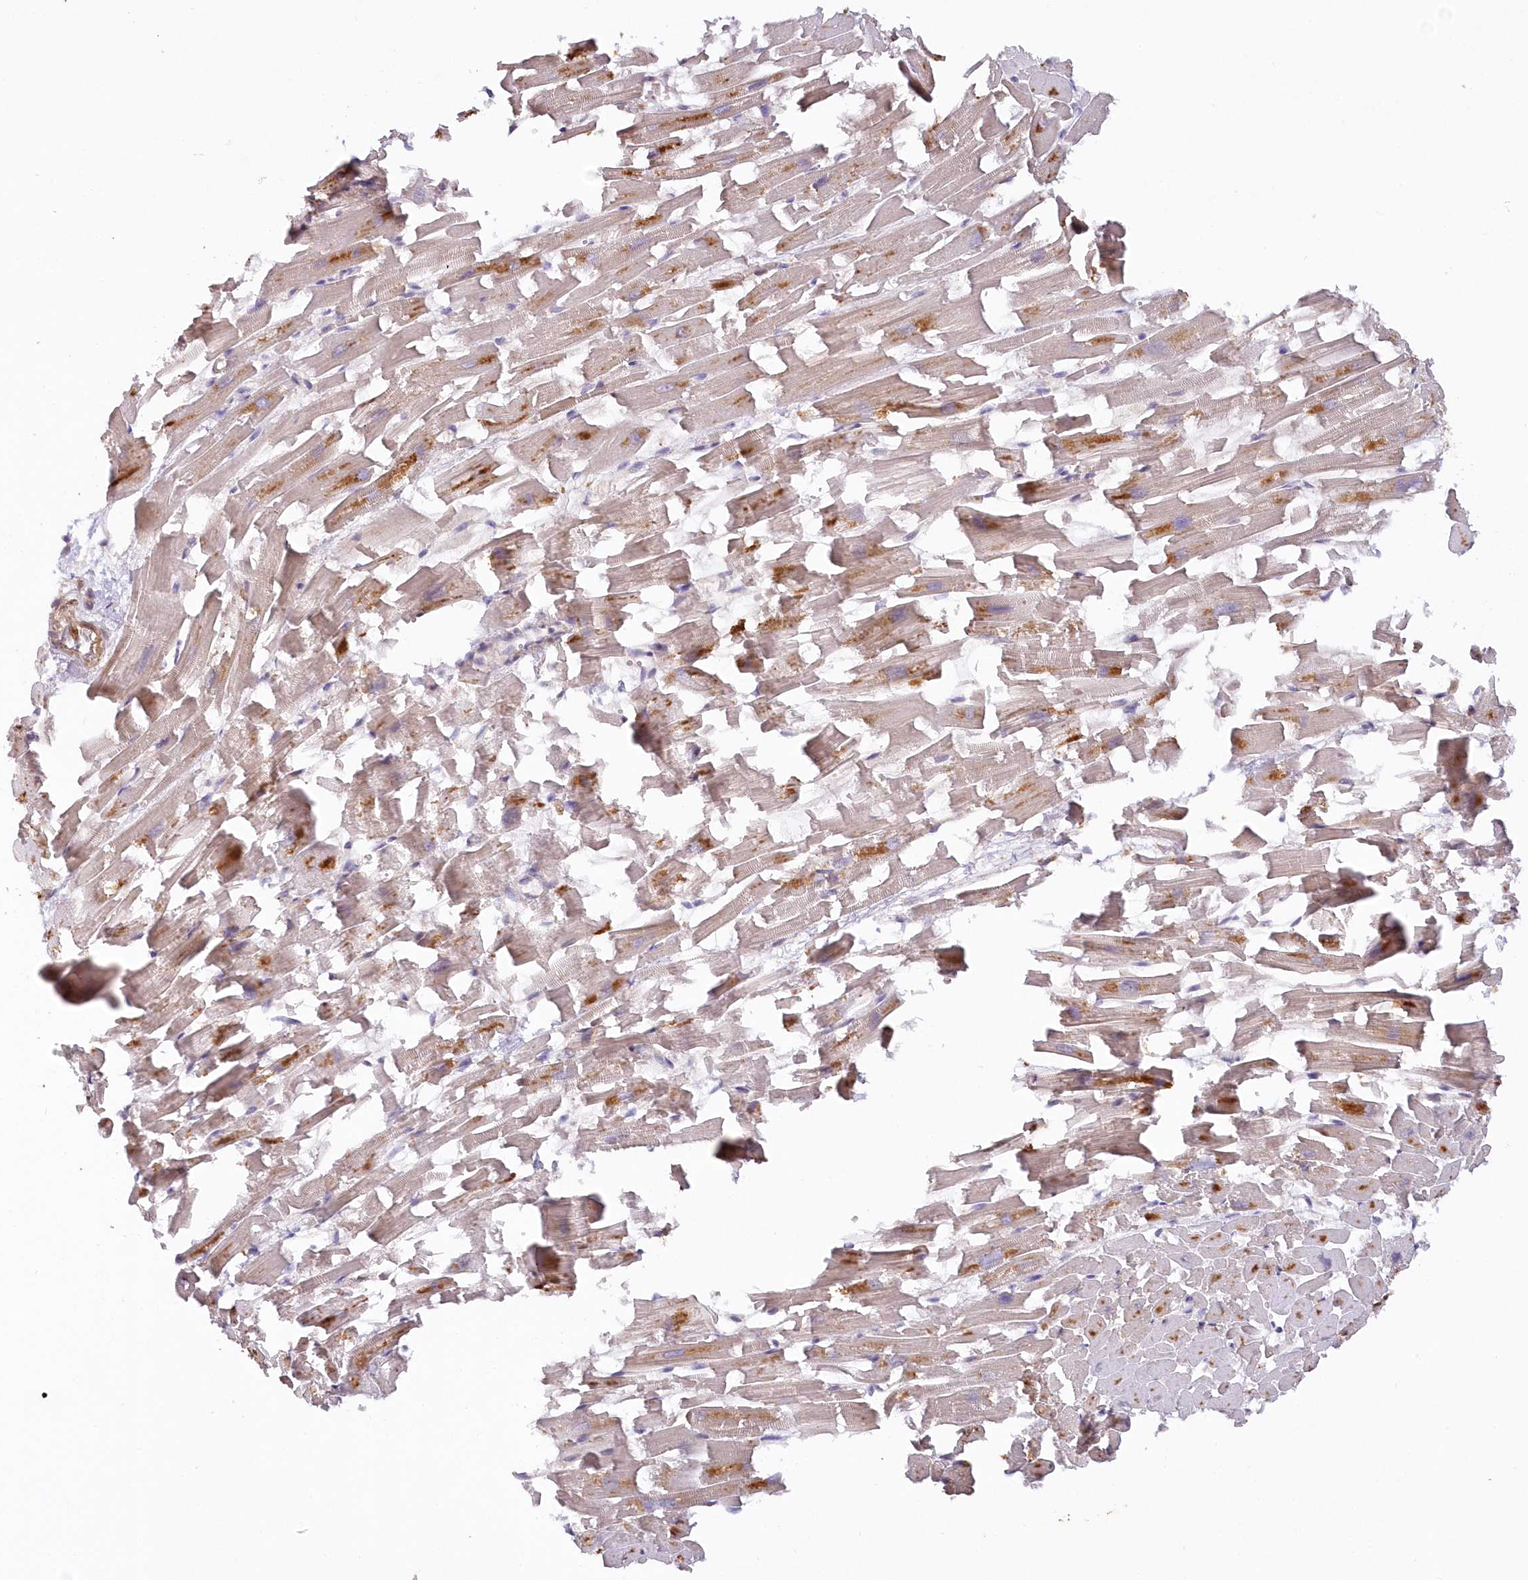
{"staining": {"intensity": "weak", "quantity": "25%-75%", "location": "cytoplasmic/membranous"}, "tissue": "heart muscle", "cell_type": "Cardiomyocytes", "image_type": "normal", "snomed": [{"axis": "morphology", "description": "Normal tissue, NOS"}, {"axis": "topography", "description": "Heart"}], "caption": "This micrograph exhibits immunohistochemistry (IHC) staining of unremarkable human heart muscle, with low weak cytoplasmic/membranous expression in about 25%-75% of cardiomyocytes.", "gene": "SNED1", "patient": {"sex": "female", "age": 64}}